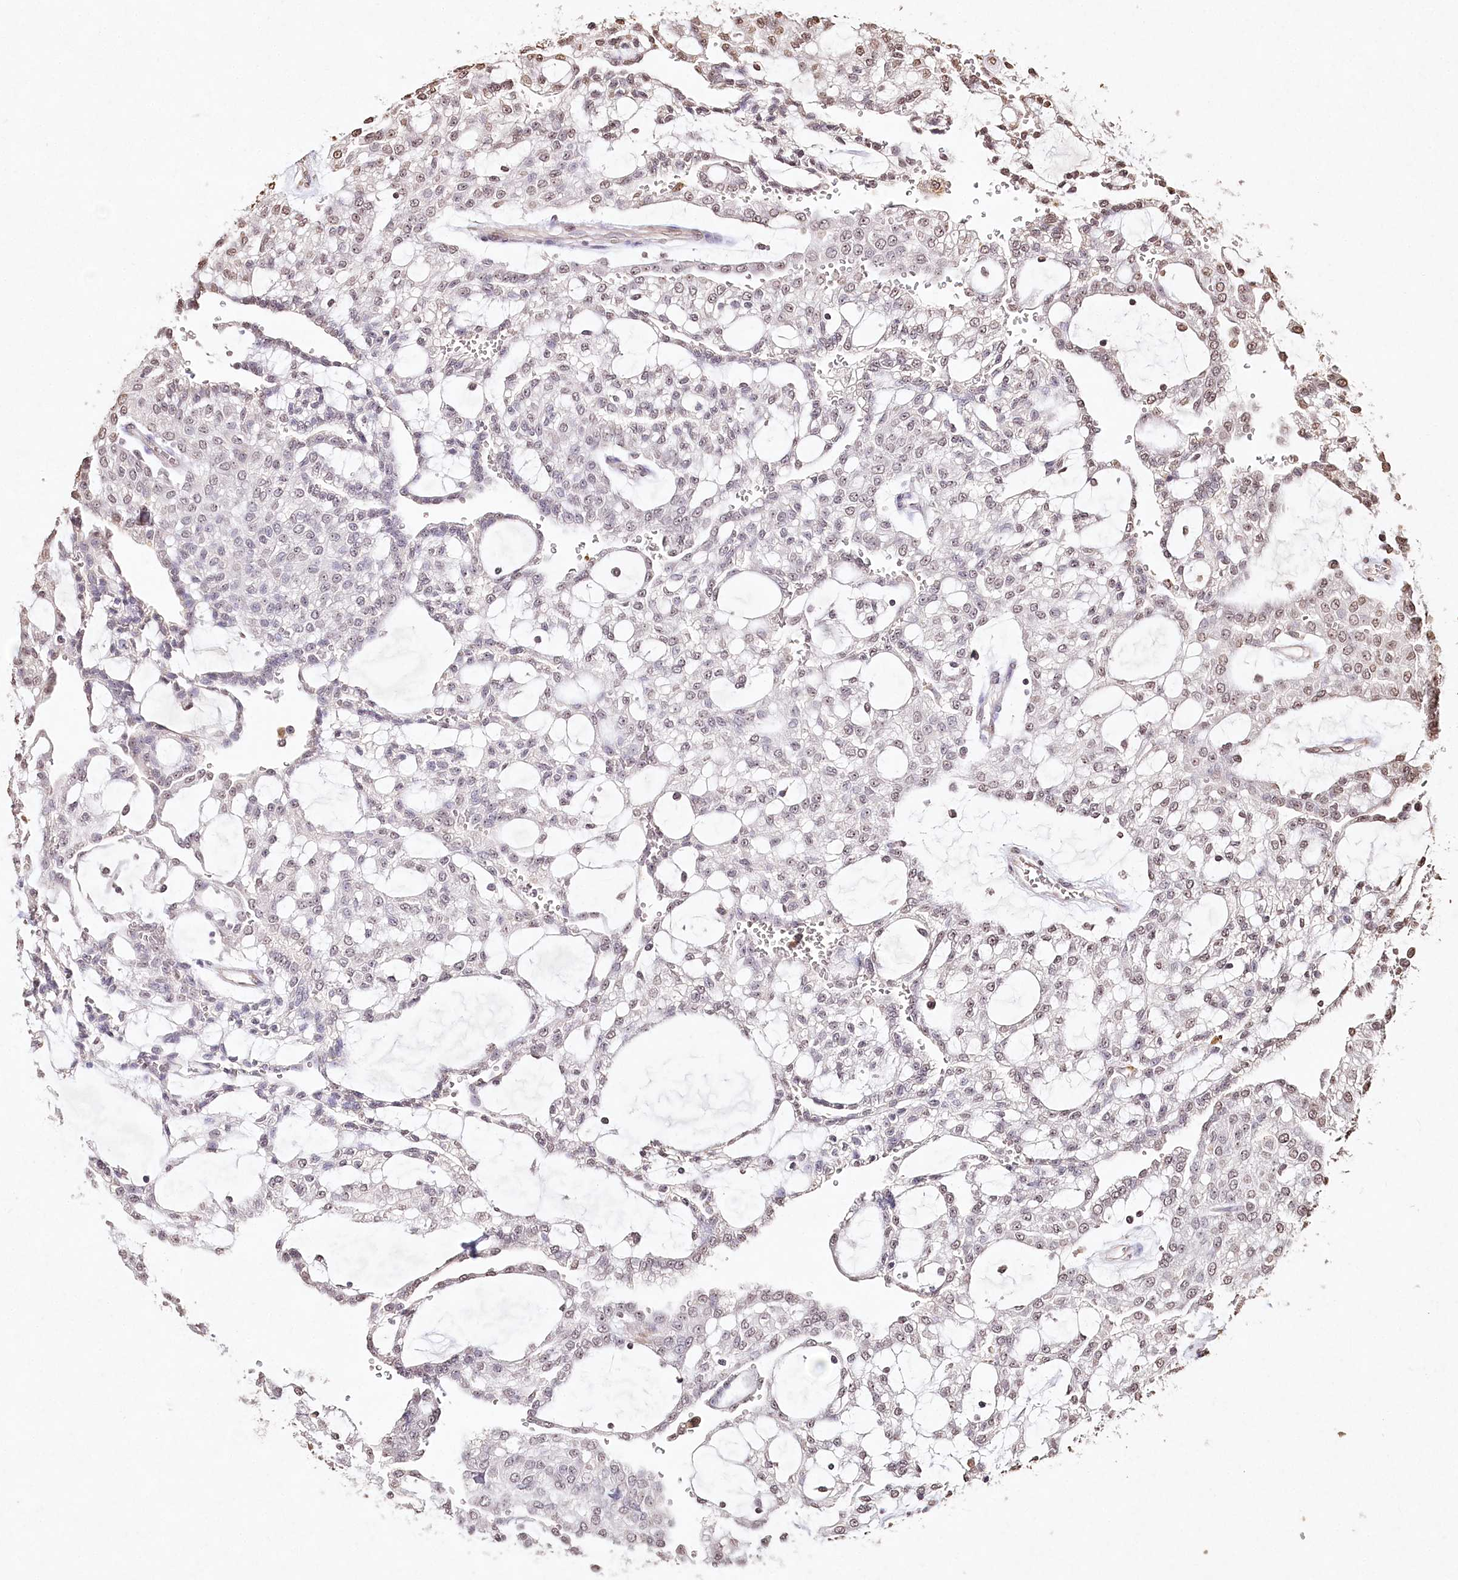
{"staining": {"intensity": "weak", "quantity": "<25%", "location": "nuclear"}, "tissue": "renal cancer", "cell_type": "Tumor cells", "image_type": "cancer", "snomed": [{"axis": "morphology", "description": "Adenocarcinoma, NOS"}, {"axis": "topography", "description": "Kidney"}], "caption": "High magnification brightfield microscopy of renal cancer stained with DAB (brown) and counterstained with hematoxylin (blue): tumor cells show no significant staining. (DAB (3,3'-diaminobenzidine) IHC with hematoxylin counter stain).", "gene": "DMXL1", "patient": {"sex": "male", "age": 63}}